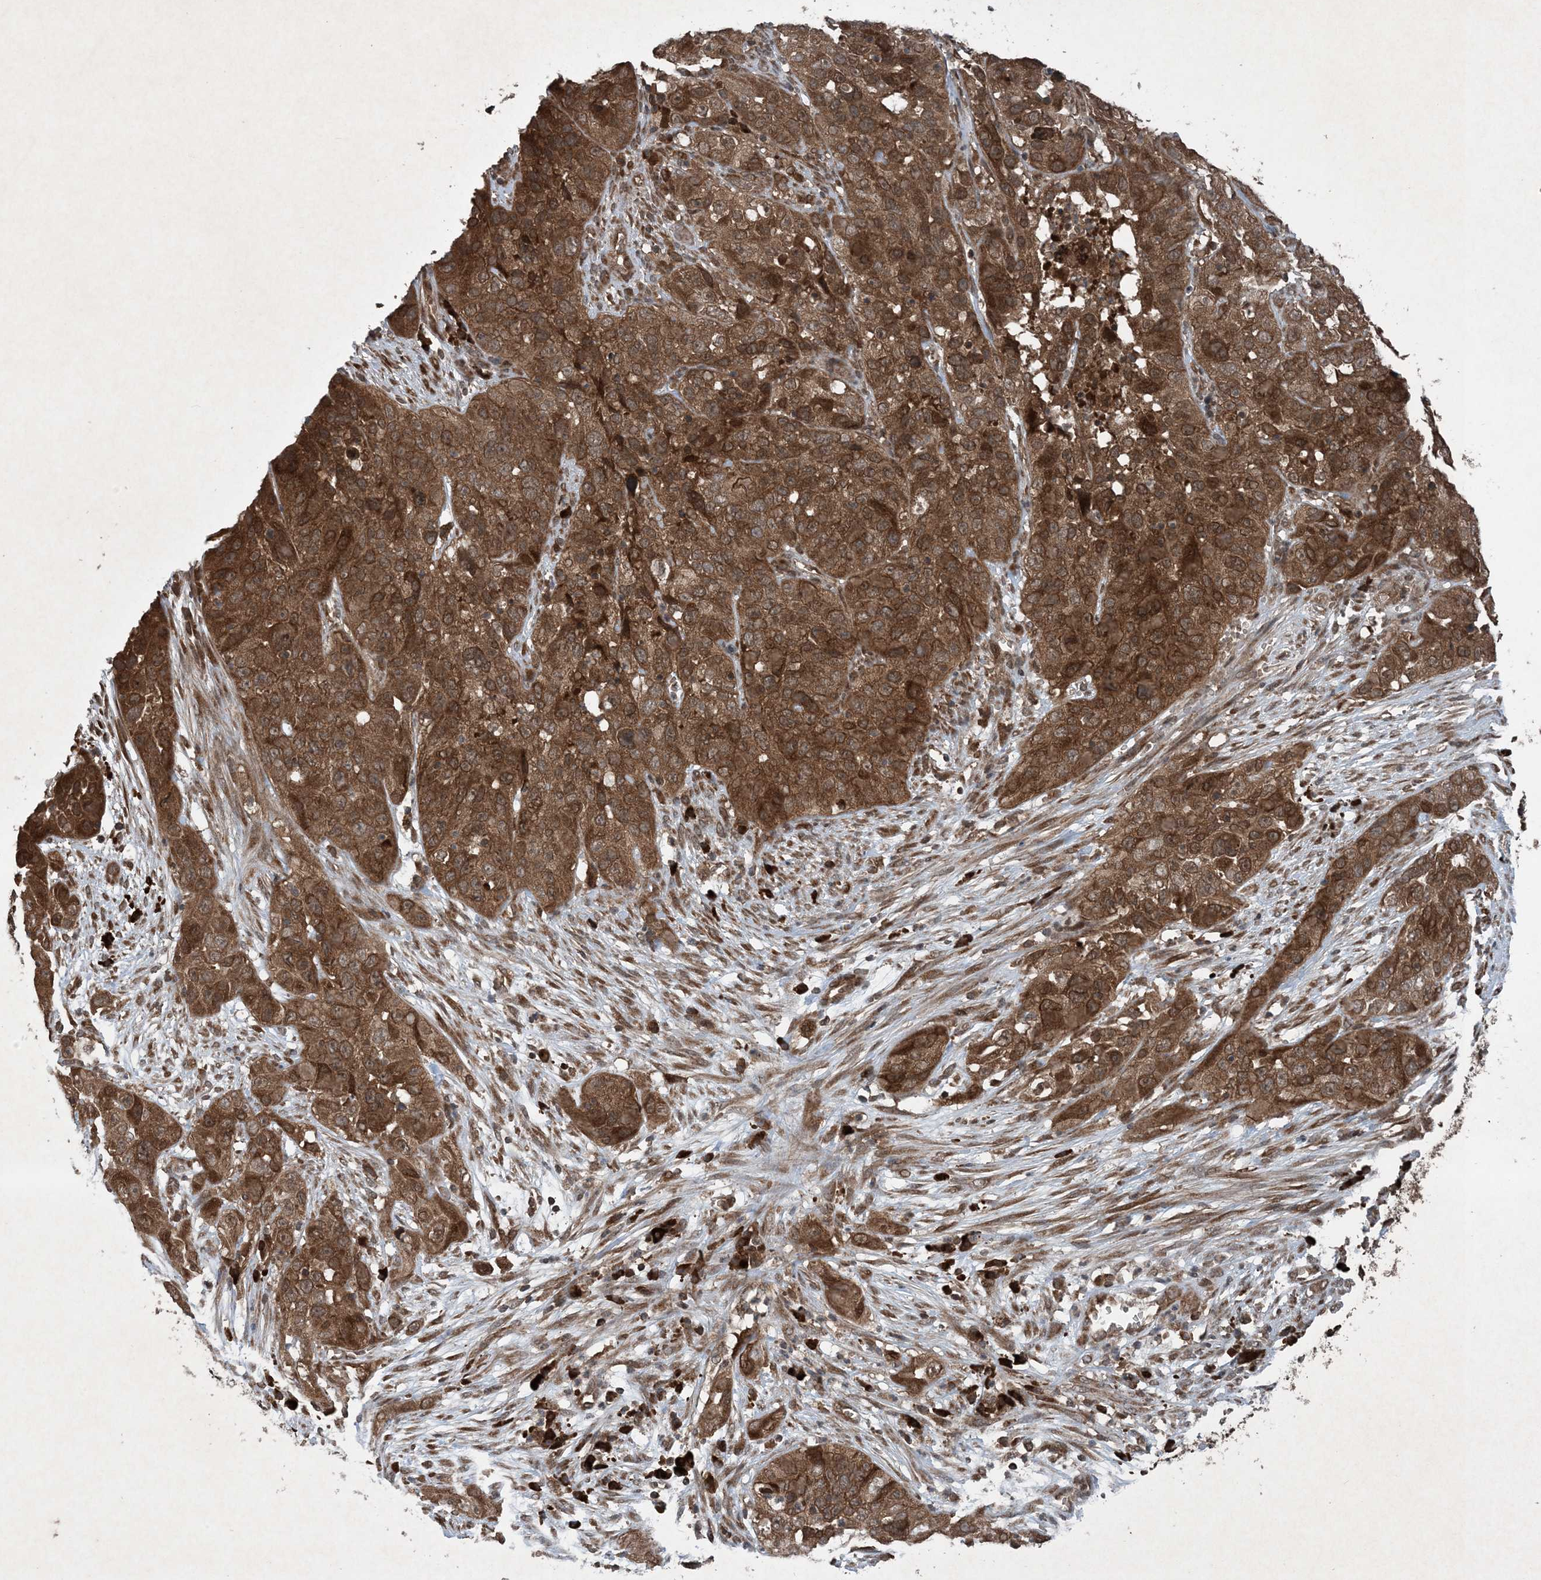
{"staining": {"intensity": "strong", "quantity": ">75%", "location": "cytoplasmic/membranous"}, "tissue": "cervical cancer", "cell_type": "Tumor cells", "image_type": "cancer", "snomed": [{"axis": "morphology", "description": "Squamous cell carcinoma, NOS"}, {"axis": "topography", "description": "Cervix"}], "caption": "Immunohistochemical staining of human cervical squamous cell carcinoma demonstrates high levels of strong cytoplasmic/membranous protein positivity in approximately >75% of tumor cells. (brown staining indicates protein expression, while blue staining denotes nuclei).", "gene": "GNG5", "patient": {"sex": "female", "age": 32}}